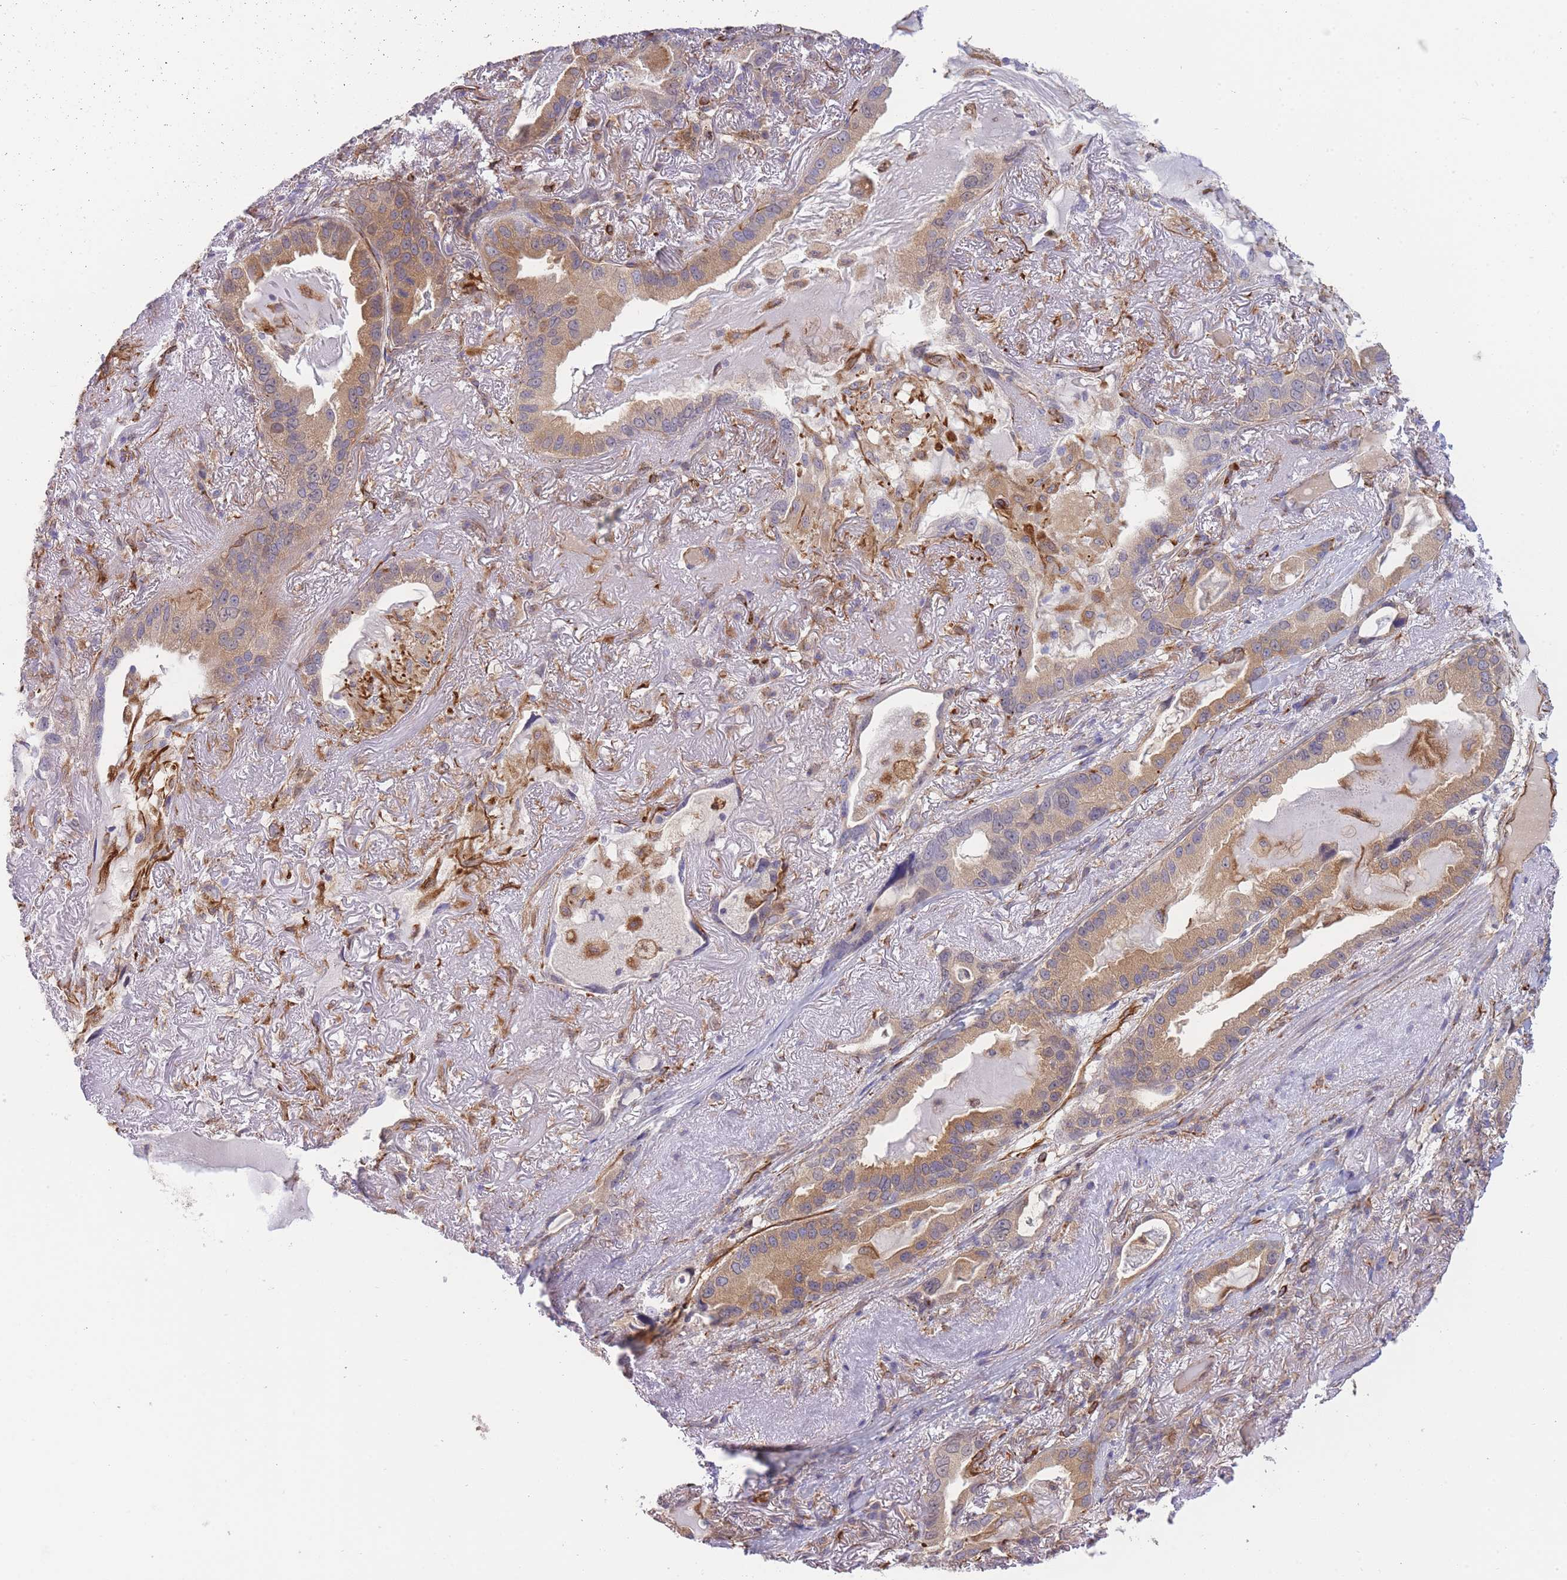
{"staining": {"intensity": "moderate", "quantity": ">75%", "location": "cytoplasmic/membranous"}, "tissue": "lung cancer", "cell_type": "Tumor cells", "image_type": "cancer", "snomed": [{"axis": "morphology", "description": "Adenocarcinoma, NOS"}, {"axis": "topography", "description": "Lung"}], "caption": "IHC photomicrograph of neoplastic tissue: adenocarcinoma (lung) stained using IHC reveals medium levels of moderate protein expression localized specifically in the cytoplasmic/membranous of tumor cells, appearing as a cytoplasmic/membranous brown color.", "gene": "ECPAS", "patient": {"sex": "female", "age": 69}}